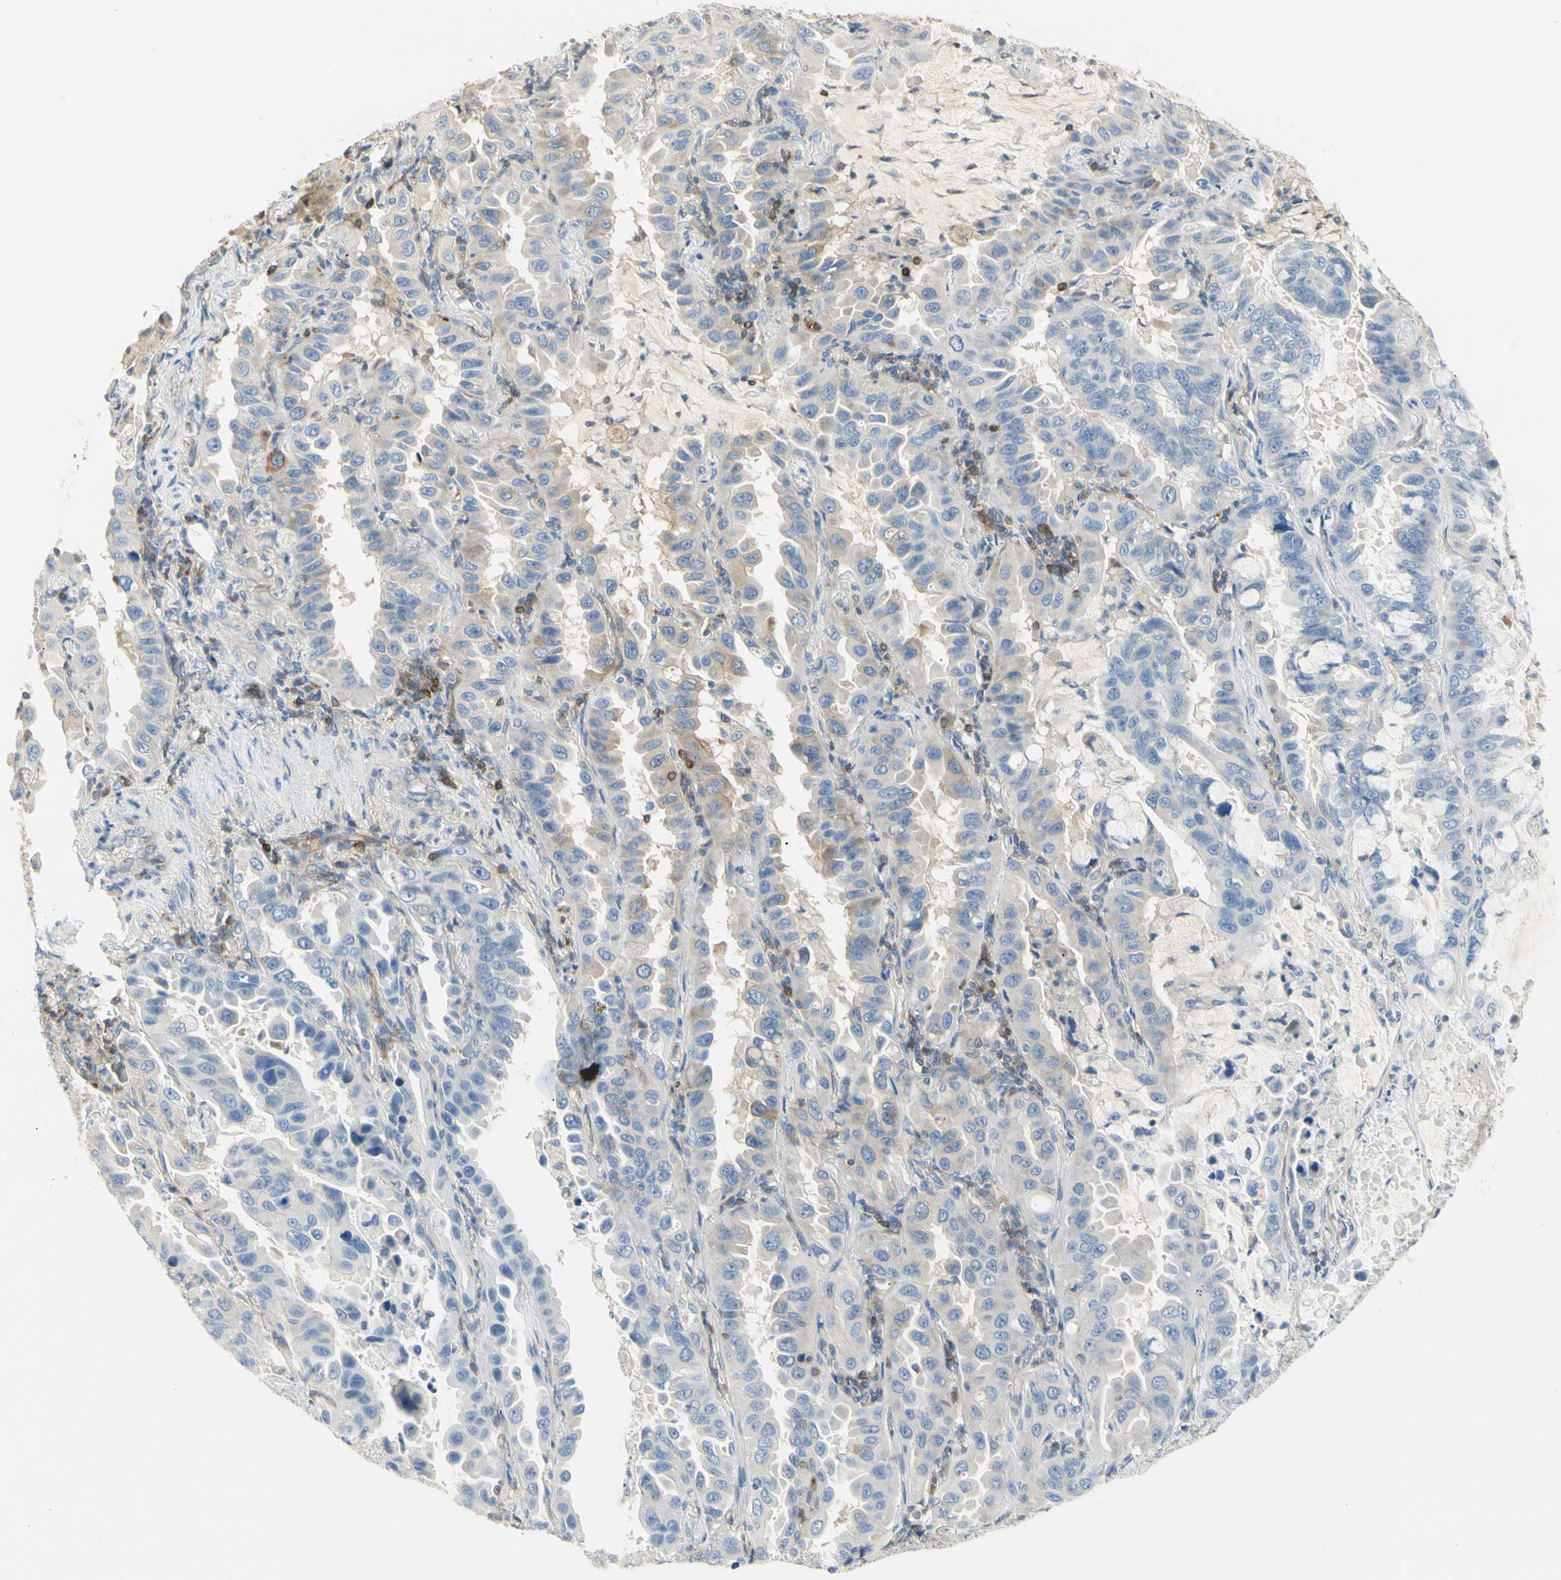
{"staining": {"intensity": "weak", "quantity": "<25%", "location": "cytoplasmic/membranous"}, "tissue": "lung cancer", "cell_type": "Tumor cells", "image_type": "cancer", "snomed": [{"axis": "morphology", "description": "Adenocarcinoma, NOS"}, {"axis": "topography", "description": "Lung"}], "caption": "This is an IHC photomicrograph of human lung adenocarcinoma. There is no positivity in tumor cells.", "gene": "NFKB2", "patient": {"sex": "male", "age": 64}}